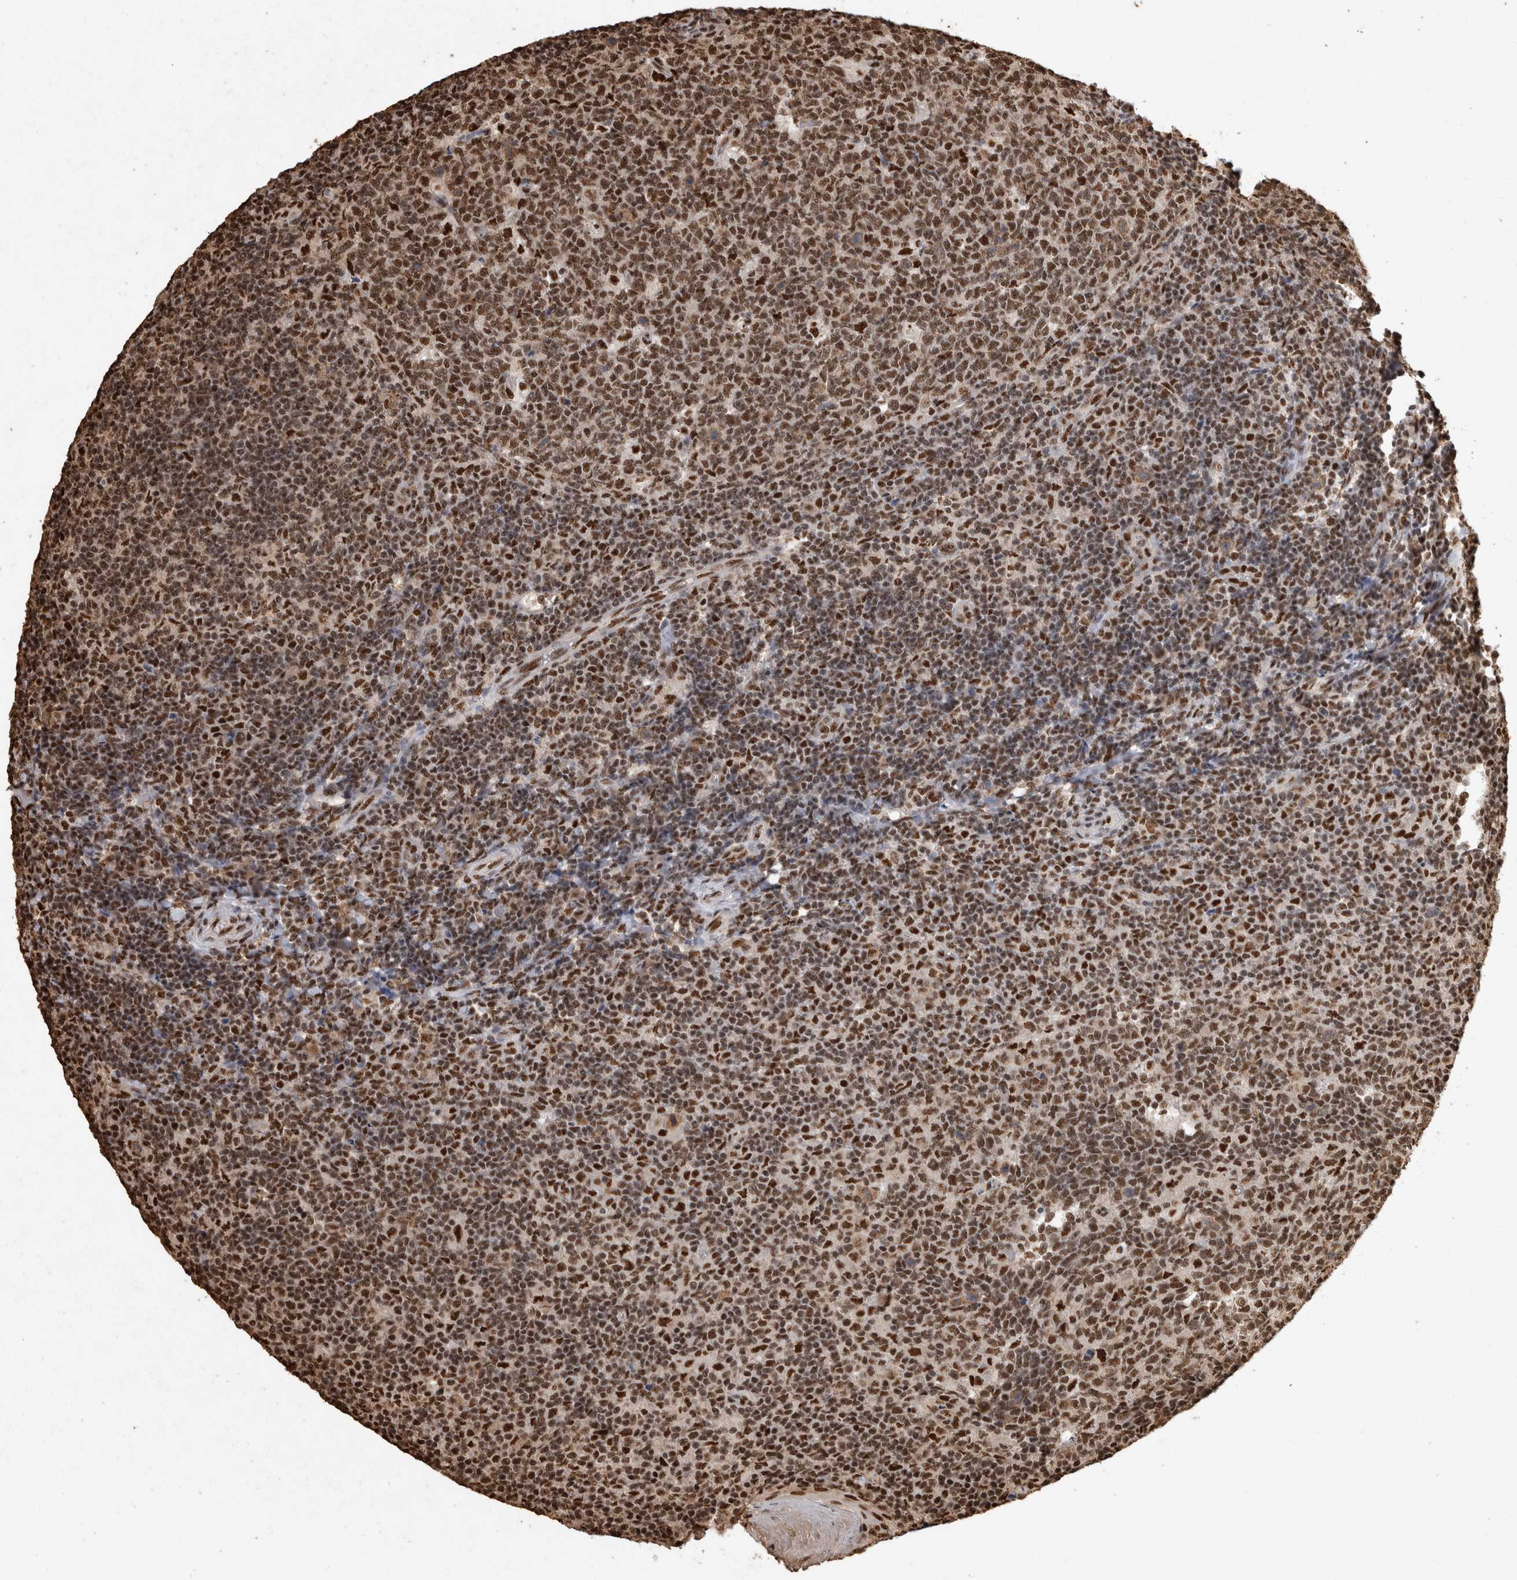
{"staining": {"intensity": "strong", "quantity": ">75%", "location": "nuclear"}, "tissue": "tonsil", "cell_type": "Germinal center cells", "image_type": "normal", "snomed": [{"axis": "morphology", "description": "Normal tissue, NOS"}, {"axis": "topography", "description": "Tonsil"}], "caption": "High-power microscopy captured an immunohistochemistry (IHC) histopathology image of benign tonsil, revealing strong nuclear positivity in about >75% of germinal center cells.", "gene": "RAD50", "patient": {"sex": "female", "age": 19}}